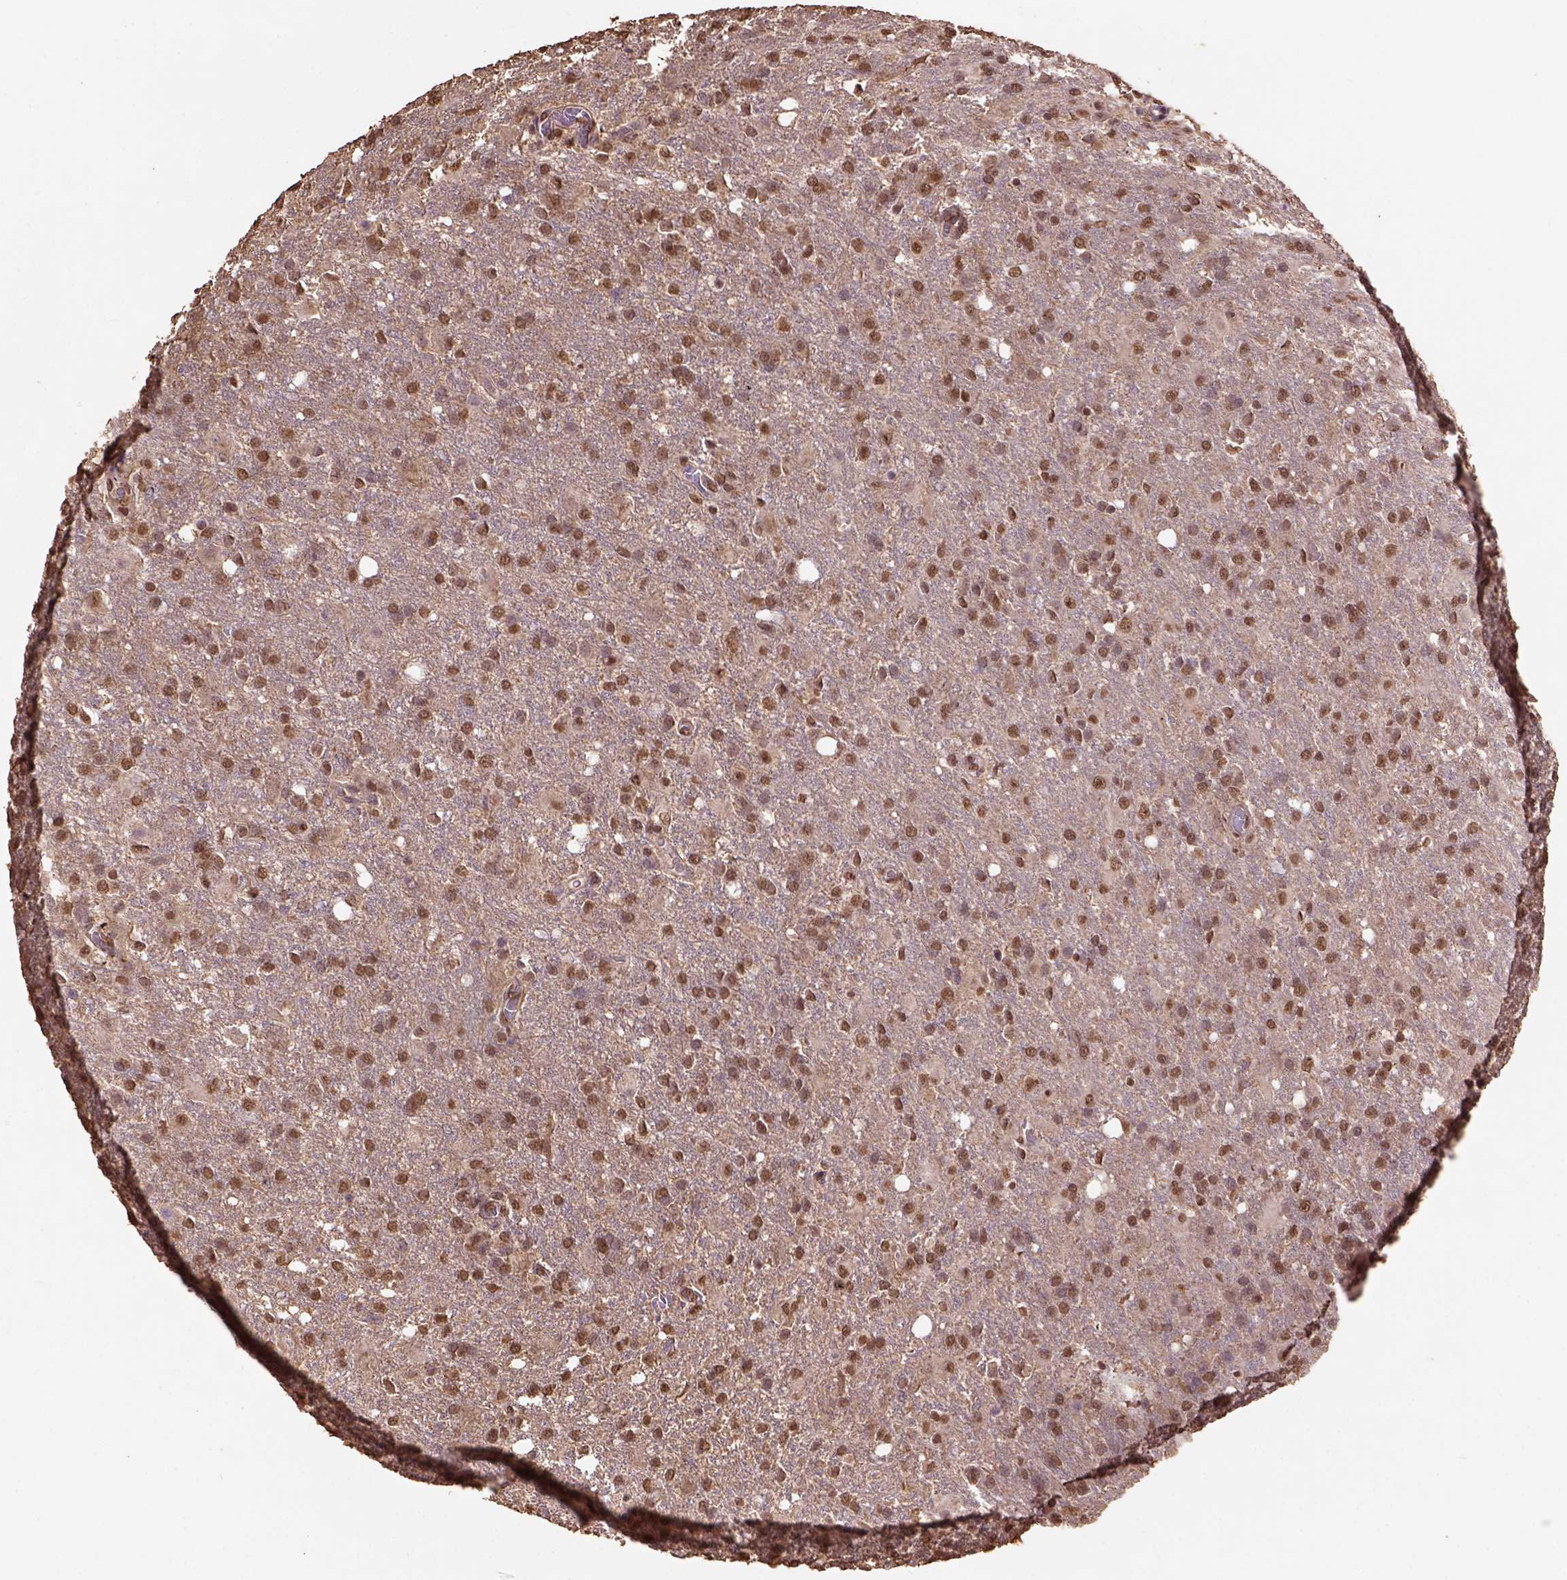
{"staining": {"intensity": "moderate", "quantity": ">75%", "location": "nuclear"}, "tissue": "glioma", "cell_type": "Tumor cells", "image_type": "cancer", "snomed": [{"axis": "morphology", "description": "Glioma, malignant, High grade"}, {"axis": "topography", "description": "Brain"}], "caption": "Immunohistochemical staining of human malignant glioma (high-grade) shows moderate nuclear protein expression in about >75% of tumor cells. The staining was performed using DAB (3,3'-diaminobenzidine) to visualize the protein expression in brown, while the nuclei were stained in blue with hematoxylin (Magnification: 20x).", "gene": "CSTF2T", "patient": {"sex": "male", "age": 68}}